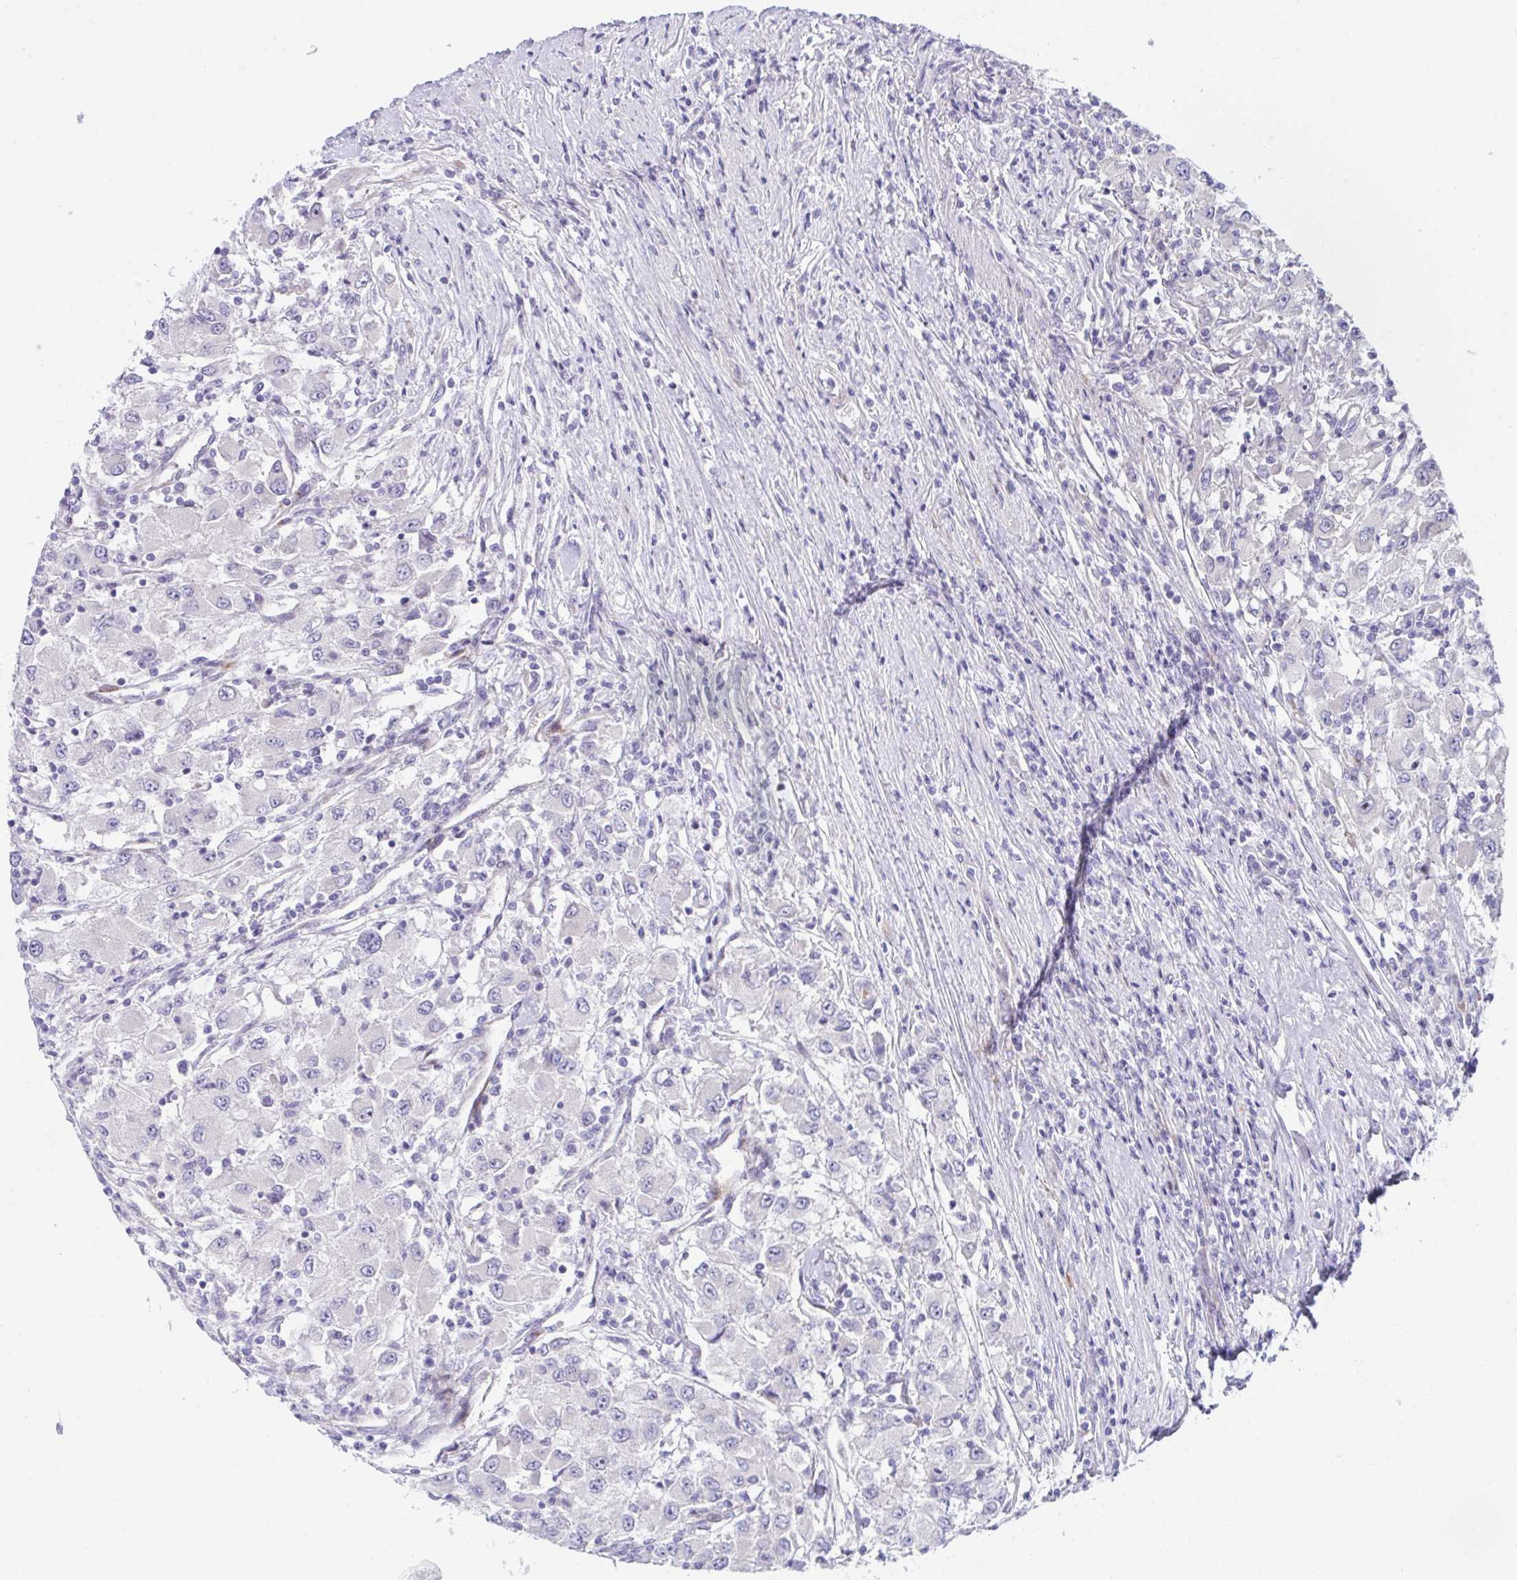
{"staining": {"intensity": "negative", "quantity": "none", "location": "none"}, "tissue": "renal cancer", "cell_type": "Tumor cells", "image_type": "cancer", "snomed": [{"axis": "morphology", "description": "Adenocarcinoma, NOS"}, {"axis": "topography", "description": "Kidney"}], "caption": "Micrograph shows no significant protein expression in tumor cells of renal cancer (adenocarcinoma).", "gene": "ZNF713", "patient": {"sex": "female", "age": 67}}